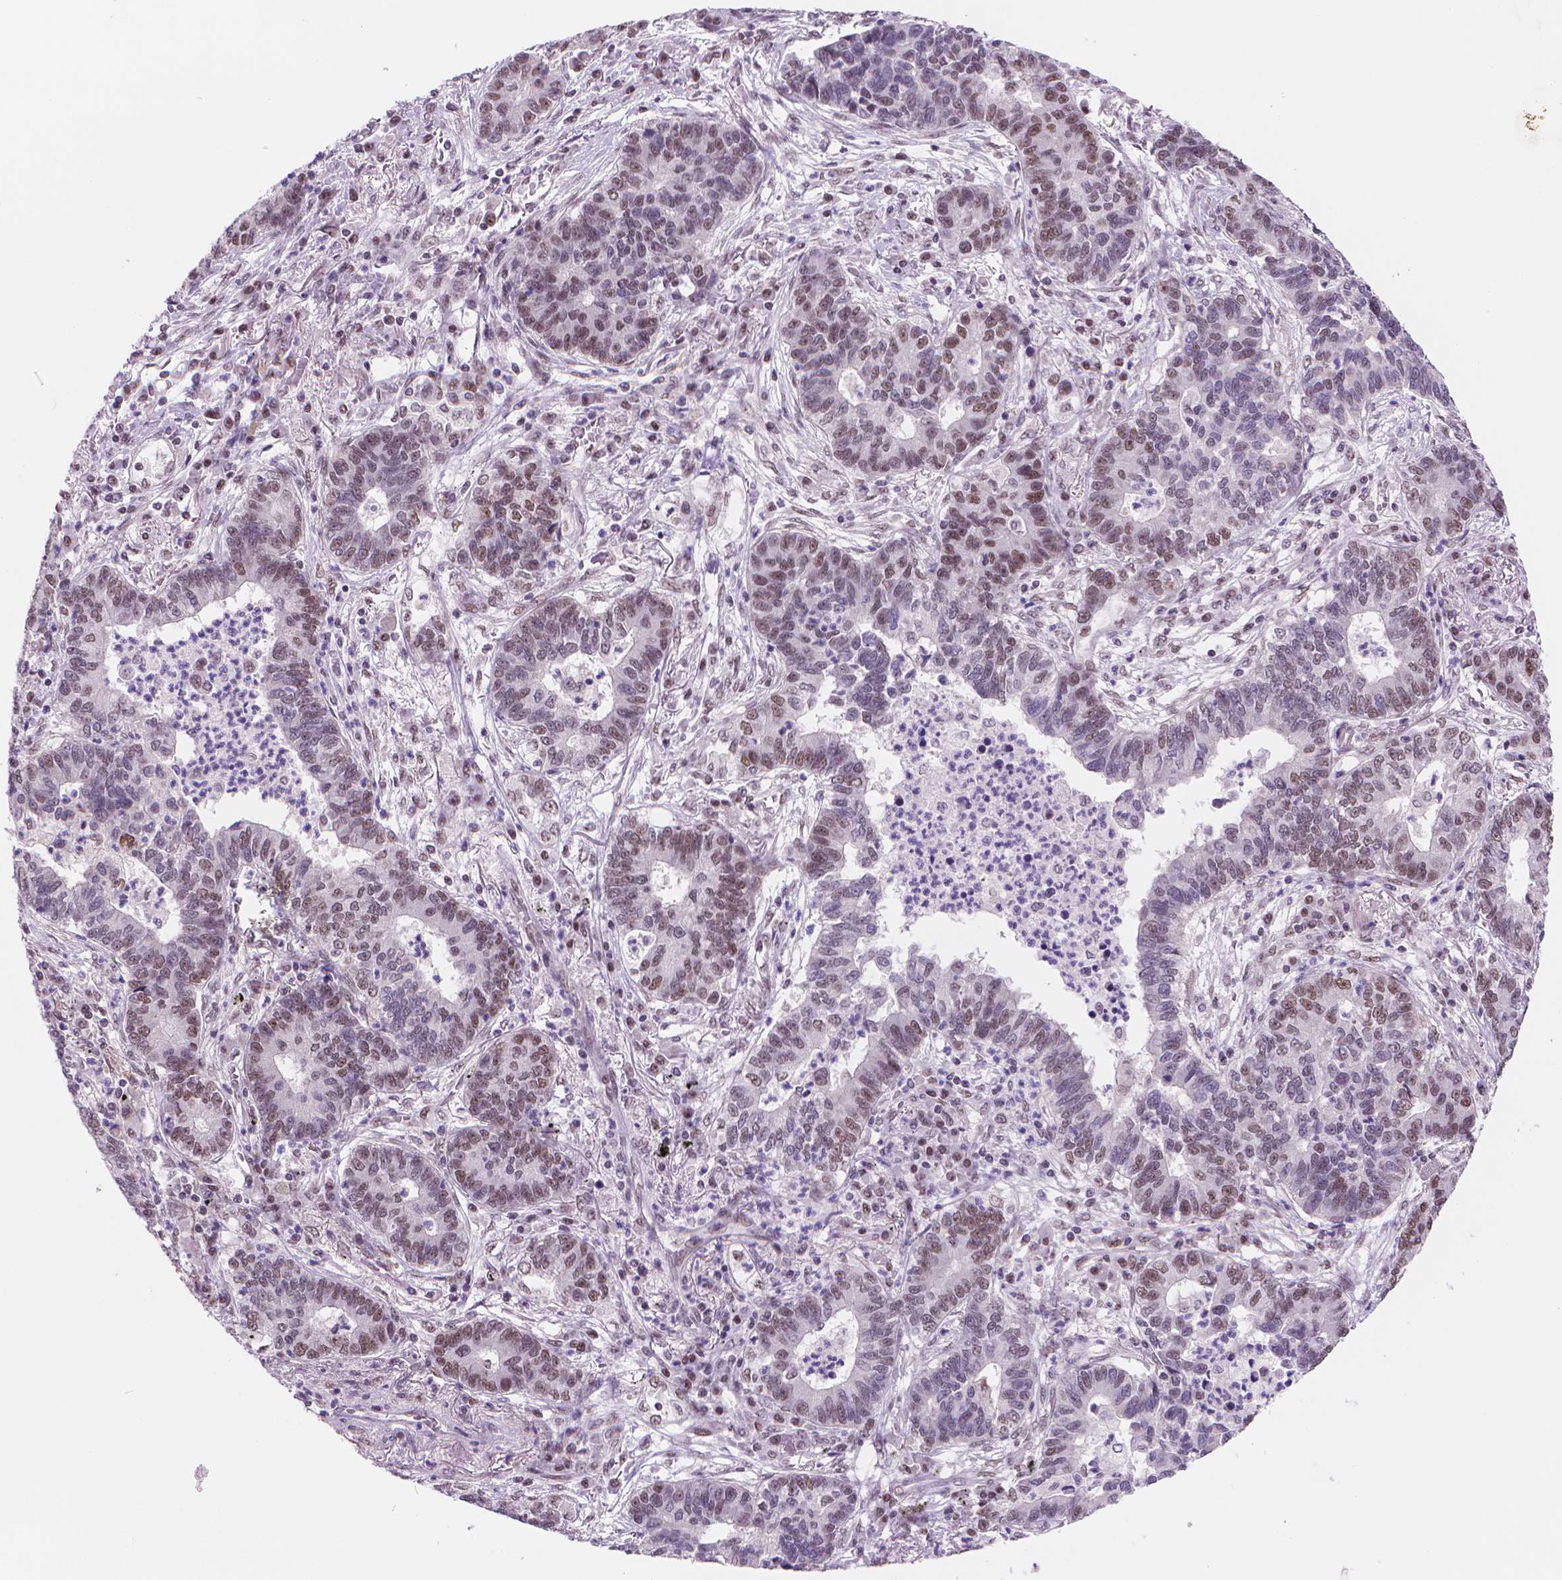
{"staining": {"intensity": "moderate", "quantity": "<25%", "location": "nuclear"}, "tissue": "lung cancer", "cell_type": "Tumor cells", "image_type": "cancer", "snomed": [{"axis": "morphology", "description": "Adenocarcinoma, NOS"}, {"axis": "topography", "description": "Lung"}], "caption": "Moderate nuclear protein positivity is identified in about <25% of tumor cells in lung adenocarcinoma. The staining was performed using DAB (3,3'-diaminobenzidine) to visualize the protein expression in brown, while the nuclei were stained in blue with hematoxylin (Magnification: 20x).", "gene": "POLR3D", "patient": {"sex": "female", "age": 57}}